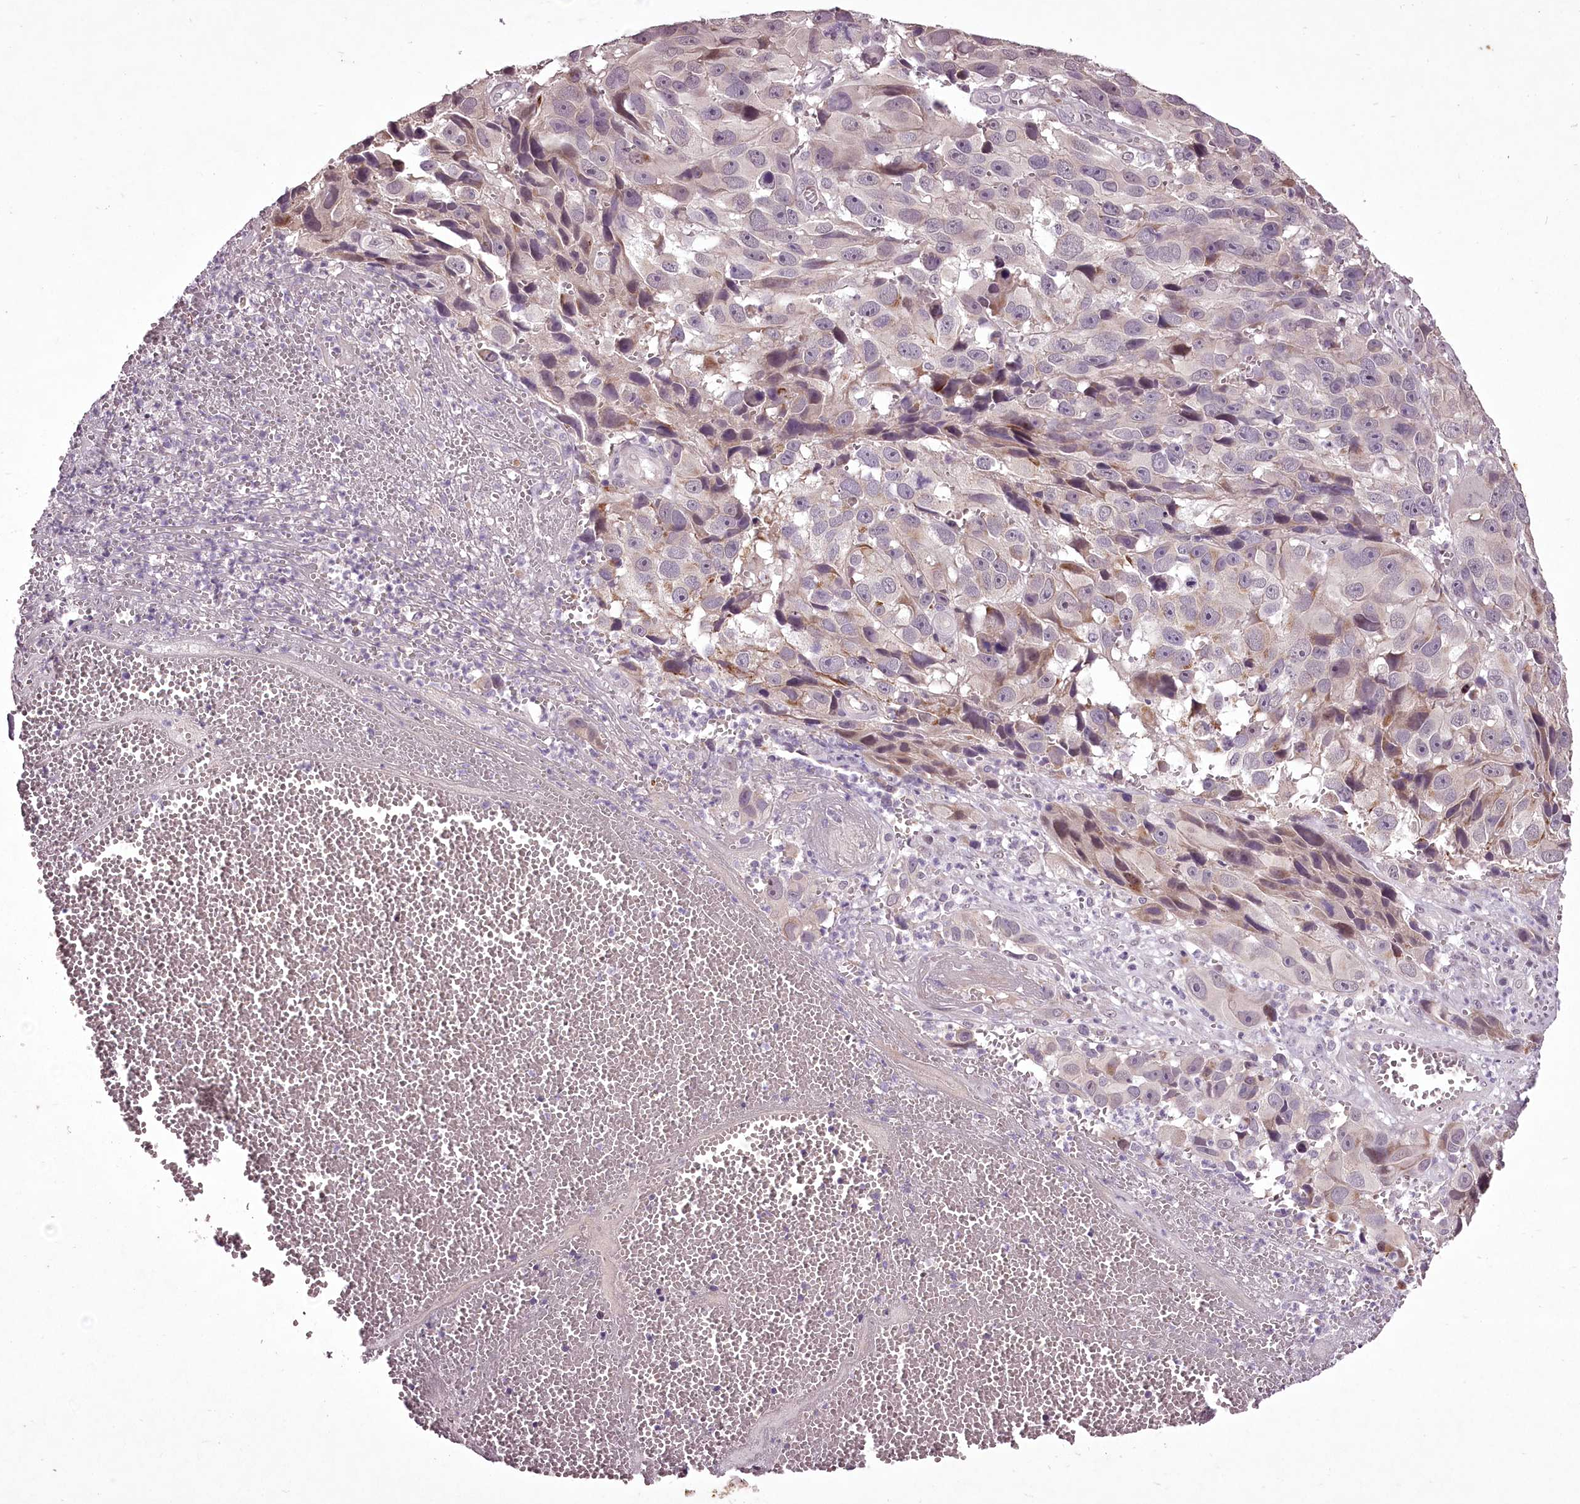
{"staining": {"intensity": "negative", "quantity": "none", "location": "none"}, "tissue": "melanoma", "cell_type": "Tumor cells", "image_type": "cancer", "snomed": [{"axis": "morphology", "description": "Malignant melanoma, NOS"}, {"axis": "topography", "description": "Skin"}], "caption": "This is an immunohistochemistry (IHC) photomicrograph of malignant melanoma. There is no staining in tumor cells.", "gene": "C1orf56", "patient": {"sex": "male", "age": 84}}